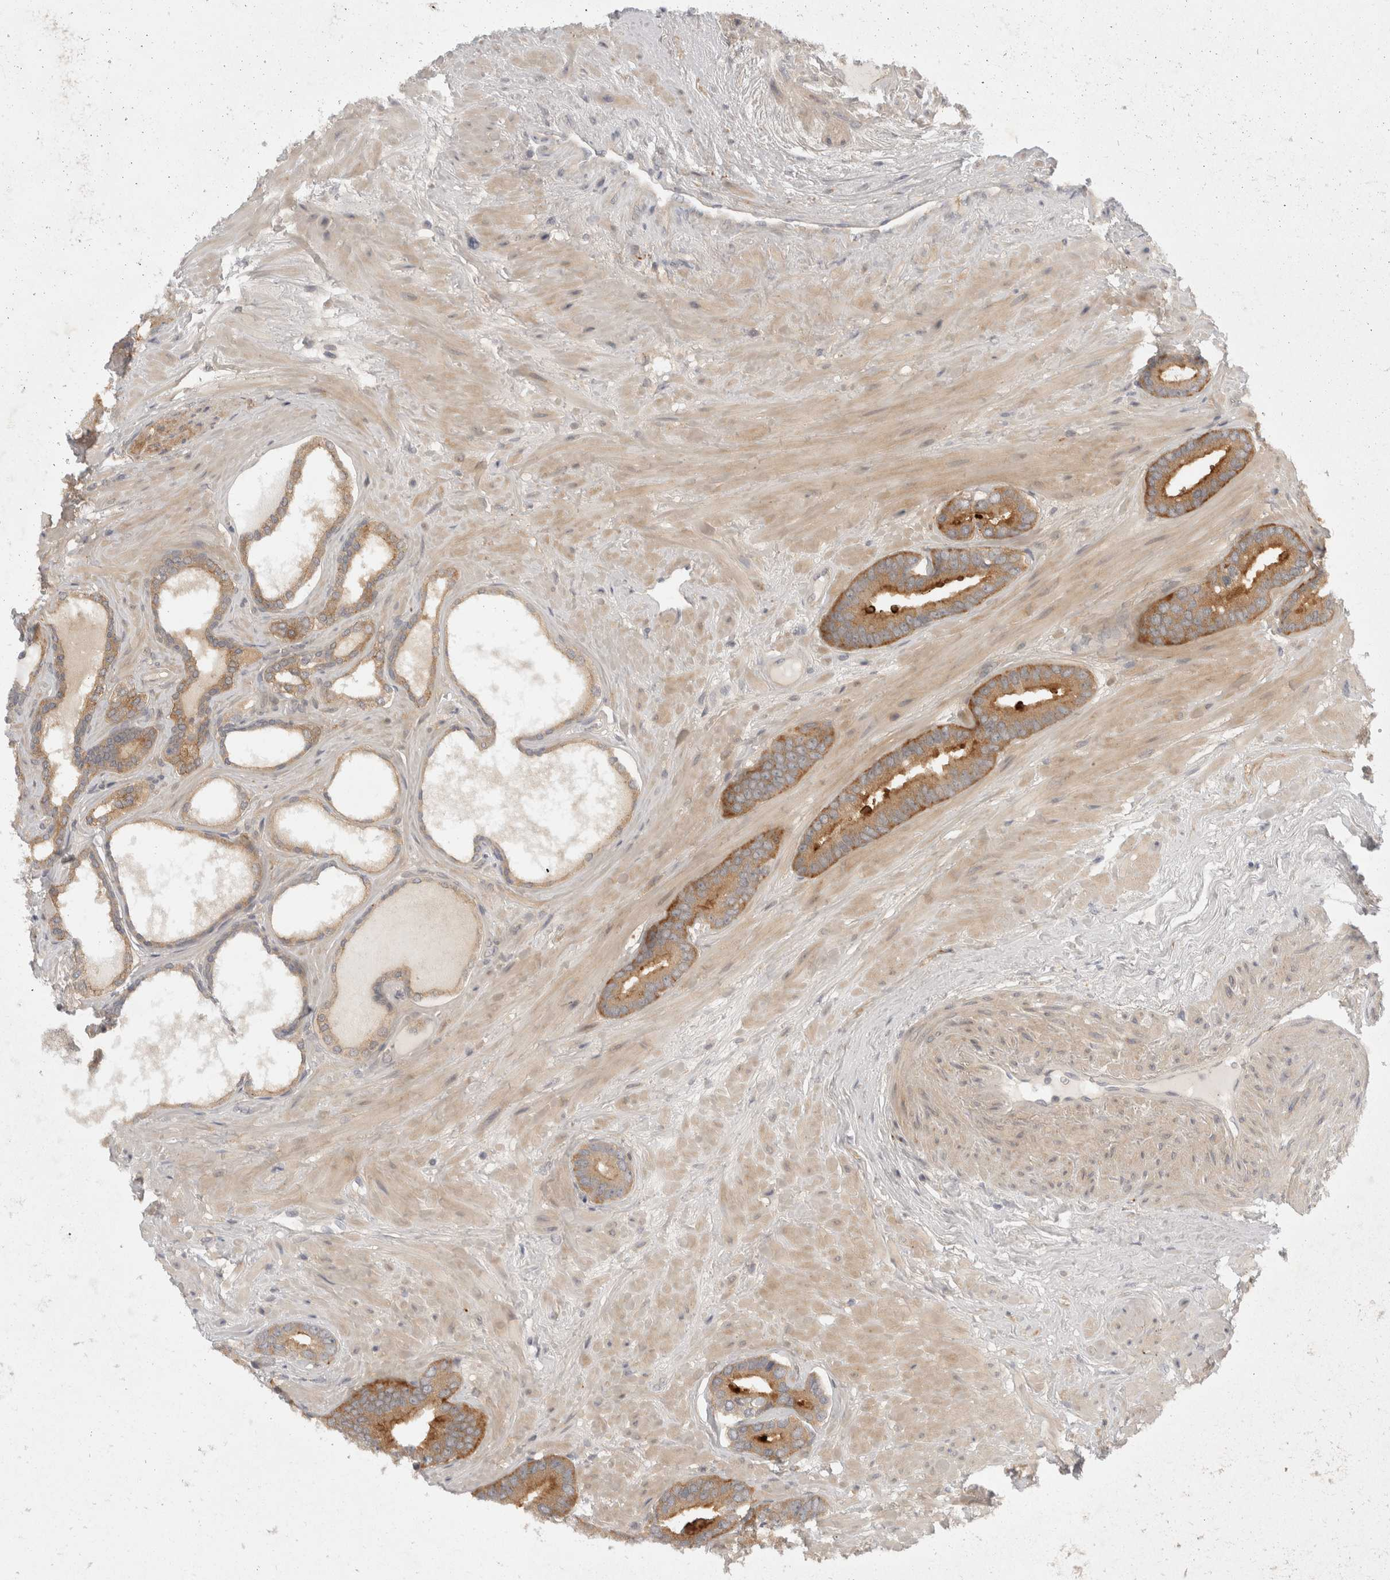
{"staining": {"intensity": "moderate", "quantity": ">75%", "location": "cytoplasmic/membranous"}, "tissue": "prostate cancer", "cell_type": "Tumor cells", "image_type": "cancer", "snomed": [{"axis": "morphology", "description": "Adenocarcinoma, Low grade"}, {"axis": "topography", "description": "Prostate"}], "caption": "Prostate cancer tissue exhibits moderate cytoplasmic/membranous expression in approximately >75% of tumor cells, visualized by immunohistochemistry.", "gene": "TOM1L2", "patient": {"sex": "male", "age": 71}}